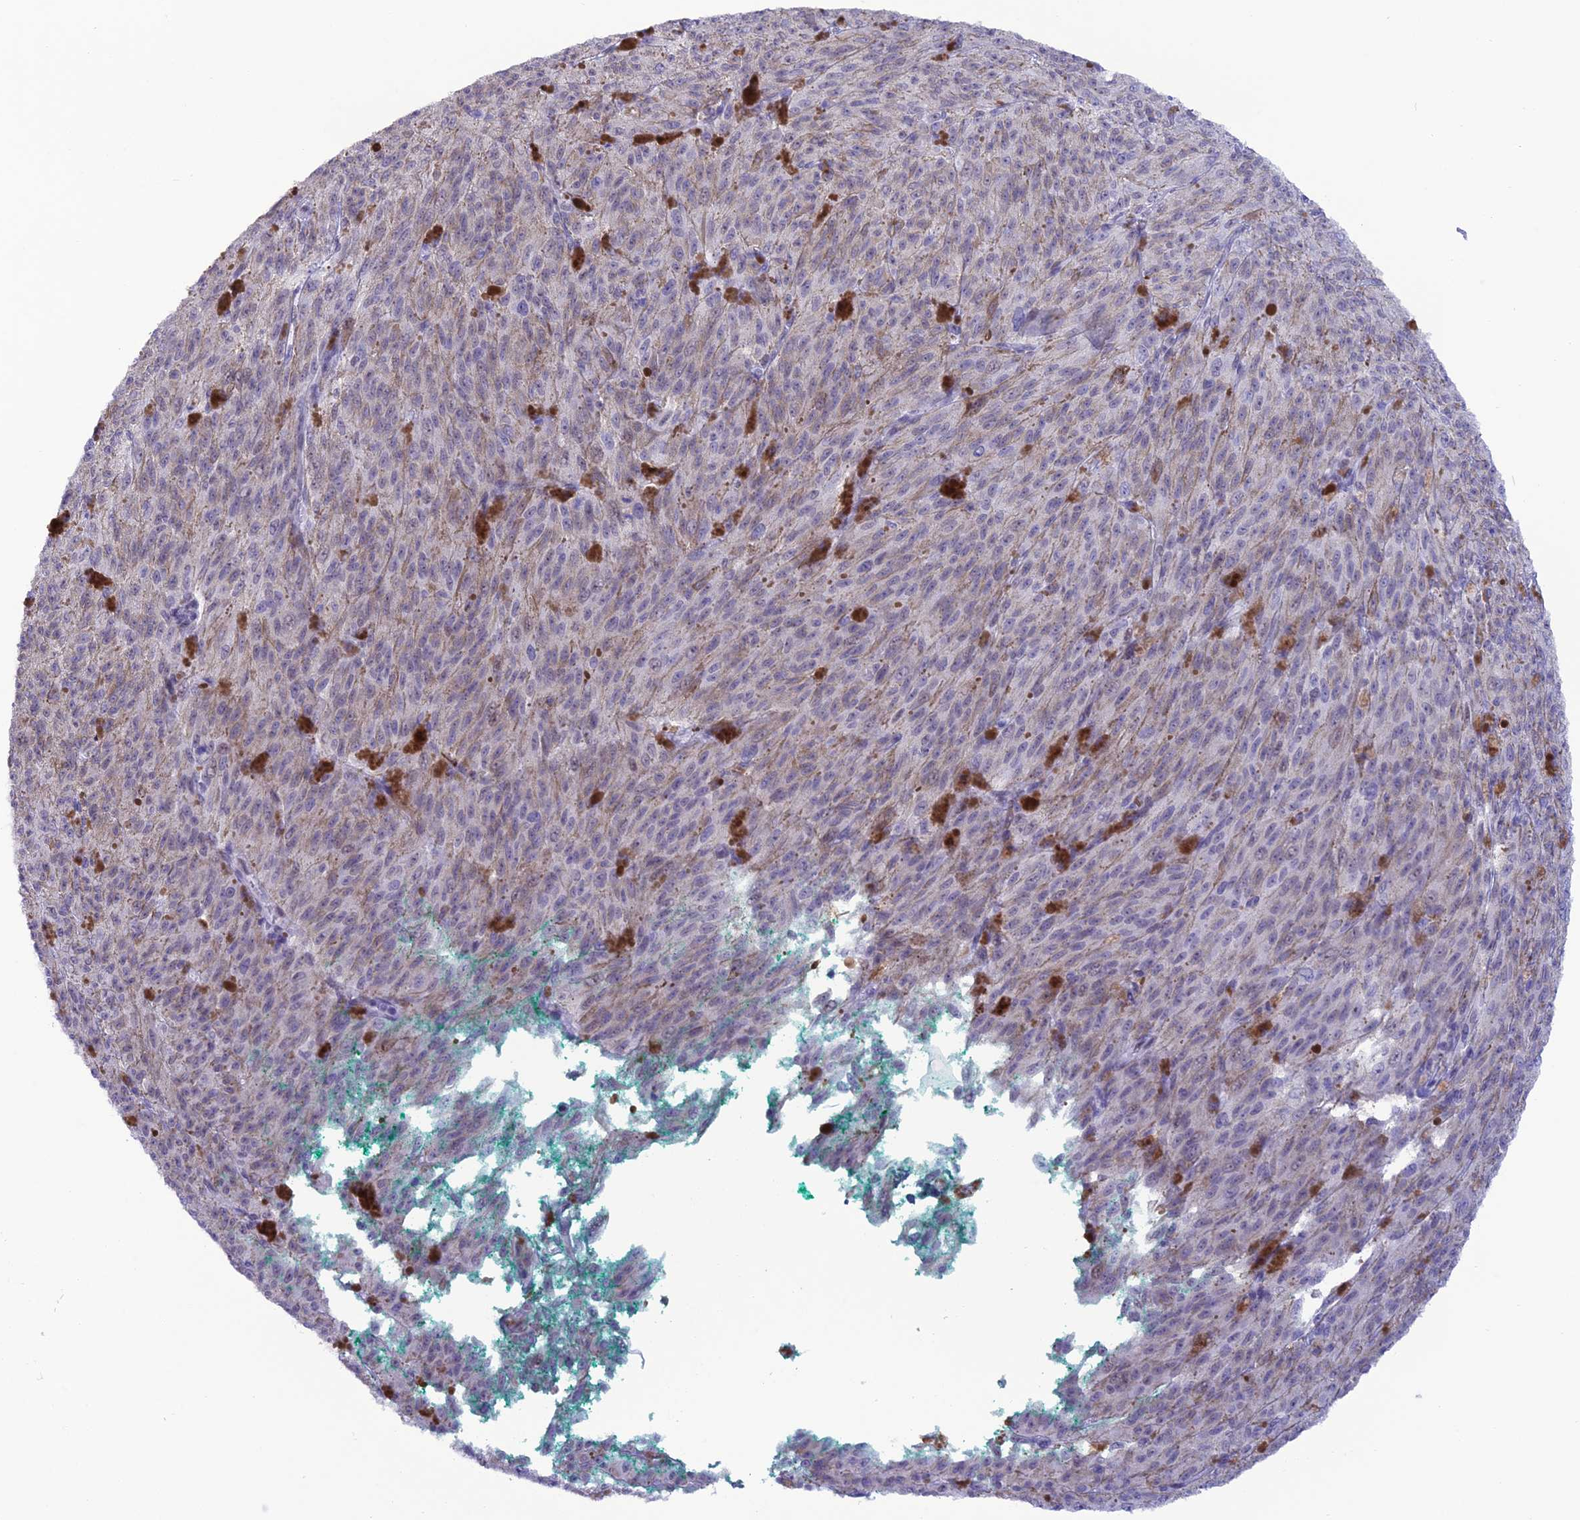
{"staining": {"intensity": "weak", "quantity": "<25%", "location": "cytoplasmic/membranous"}, "tissue": "melanoma", "cell_type": "Tumor cells", "image_type": "cancer", "snomed": [{"axis": "morphology", "description": "Malignant melanoma, NOS"}, {"axis": "topography", "description": "Skin"}], "caption": "The IHC image has no significant expression in tumor cells of malignant melanoma tissue.", "gene": "MFSD2B", "patient": {"sex": "female", "age": 52}}